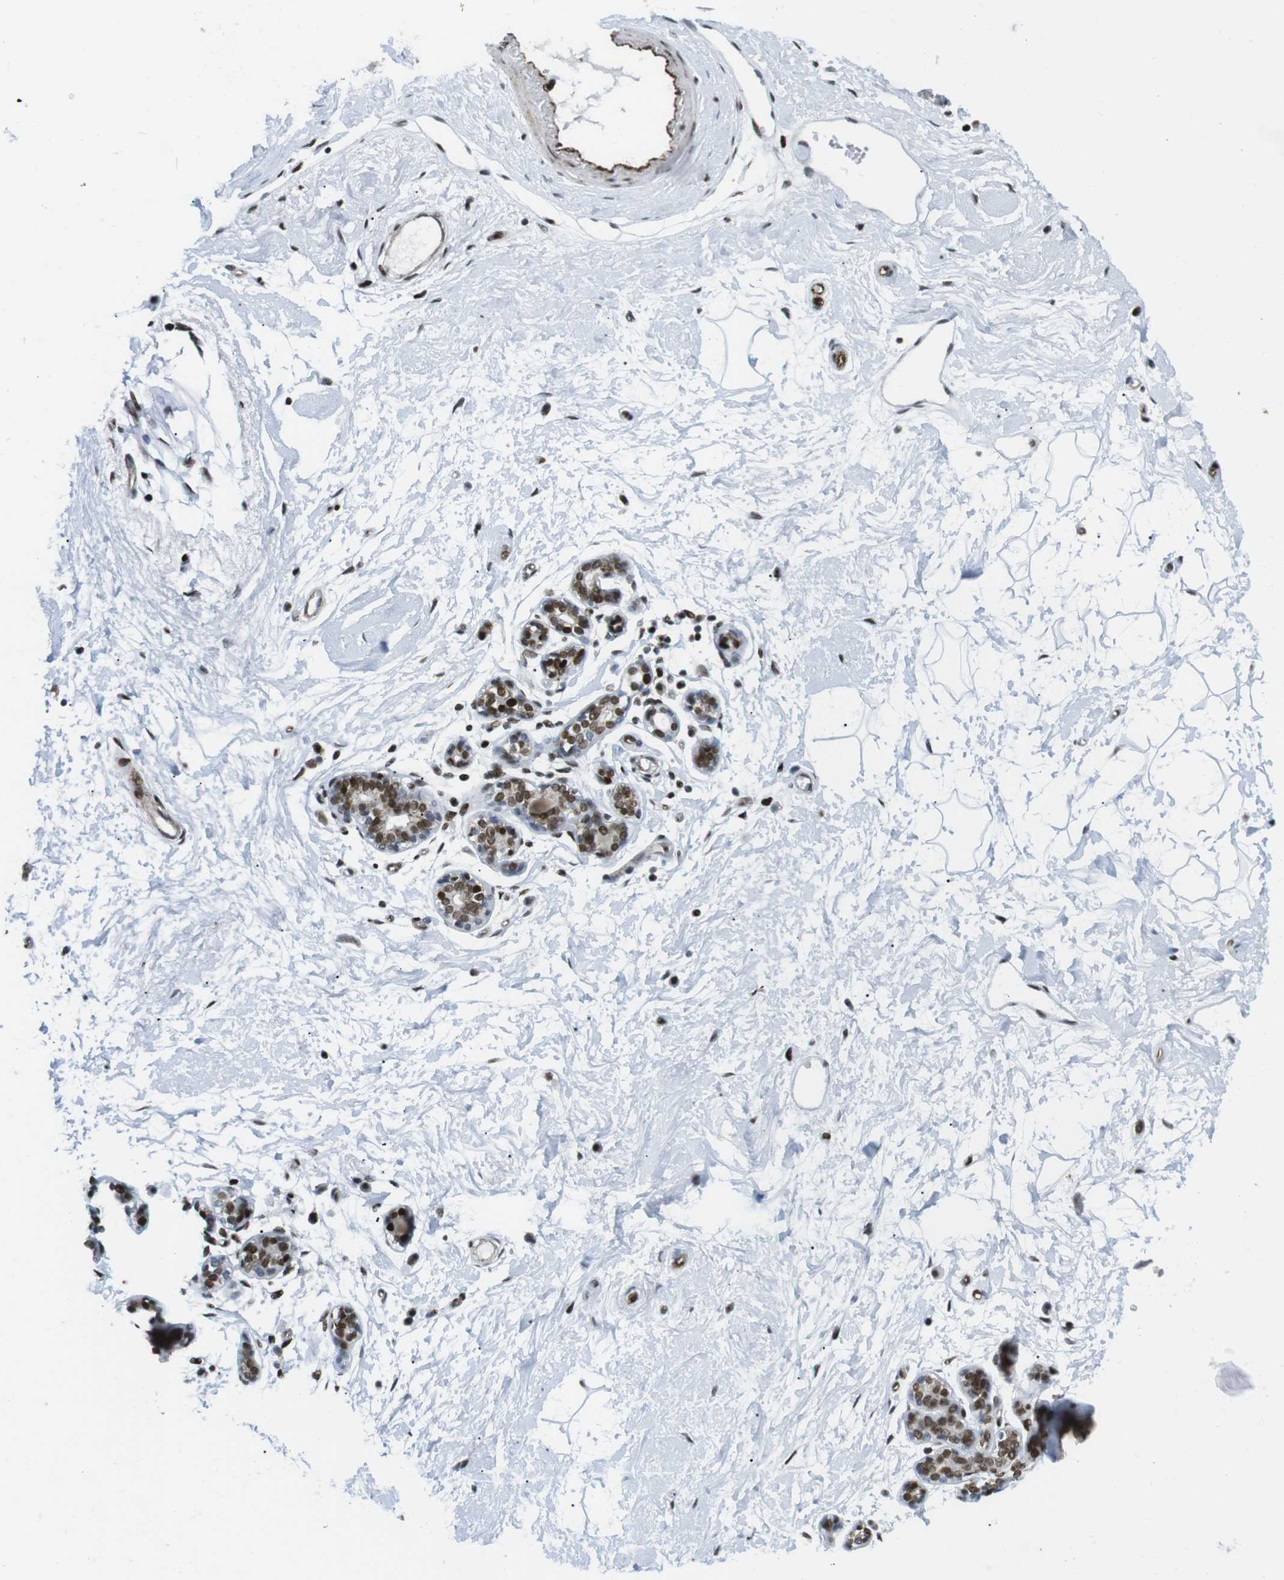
{"staining": {"intensity": "moderate", "quantity": ">75%", "location": "nuclear"}, "tissue": "breast", "cell_type": "Adipocytes", "image_type": "normal", "snomed": [{"axis": "morphology", "description": "Normal tissue, NOS"}, {"axis": "morphology", "description": "Lobular carcinoma"}, {"axis": "topography", "description": "Breast"}], "caption": "Adipocytes show moderate nuclear positivity in about >75% of cells in unremarkable breast. (Stains: DAB (3,3'-diaminobenzidine) in brown, nuclei in blue, Microscopy: brightfield microscopy at high magnification).", "gene": "ARID1A", "patient": {"sex": "female", "age": 59}}